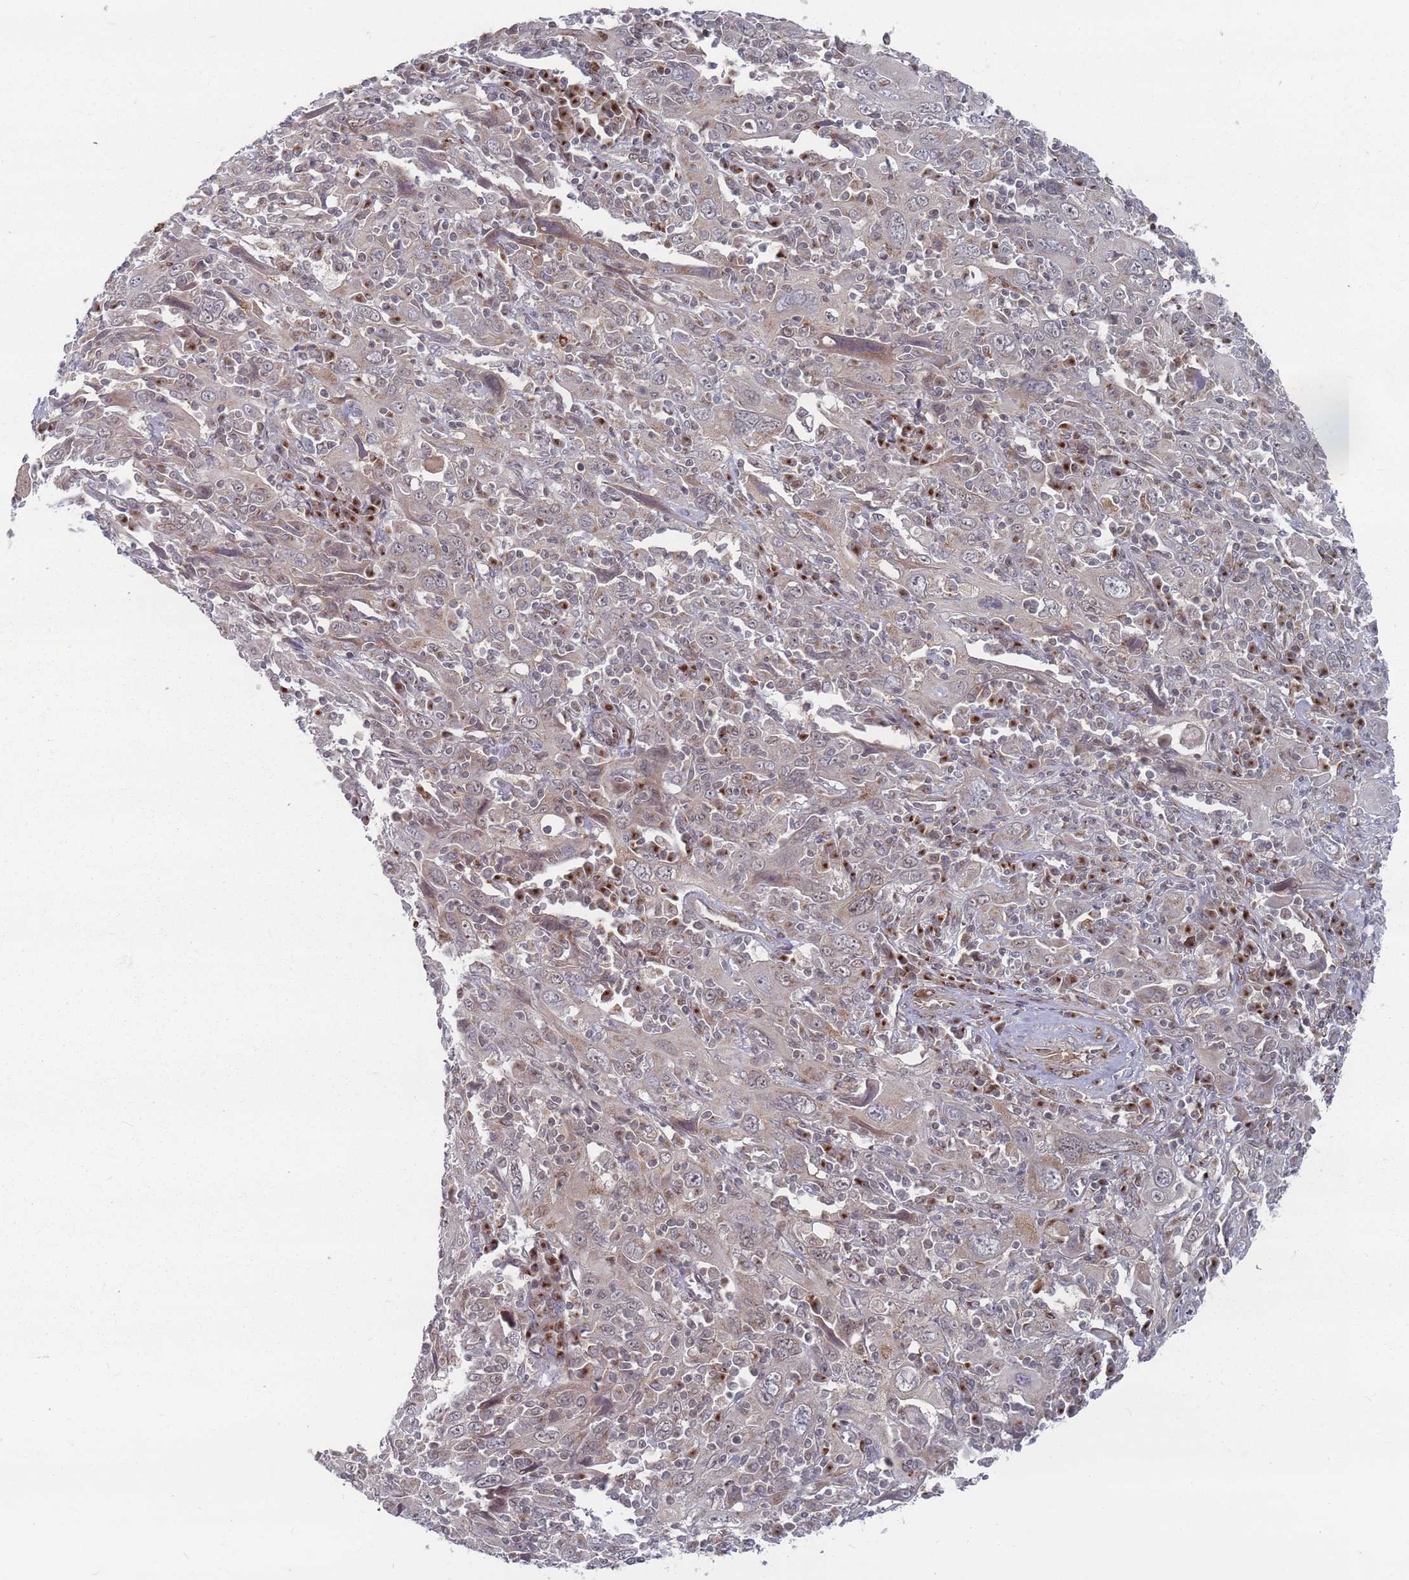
{"staining": {"intensity": "weak", "quantity": "25%-75%", "location": "cytoplasmic/membranous"}, "tissue": "cervical cancer", "cell_type": "Tumor cells", "image_type": "cancer", "snomed": [{"axis": "morphology", "description": "Squamous cell carcinoma, NOS"}, {"axis": "topography", "description": "Cervix"}], "caption": "Immunohistochemistry (IHC) of human cervical cancer (squamous cell carcinoma) demonstrates low levels of weak cytoplasmic/membranous staining in approximately 25%-75% of tumor cells.", "gene": "FMO4", "patient": {"sex": "female", "age": 46}}